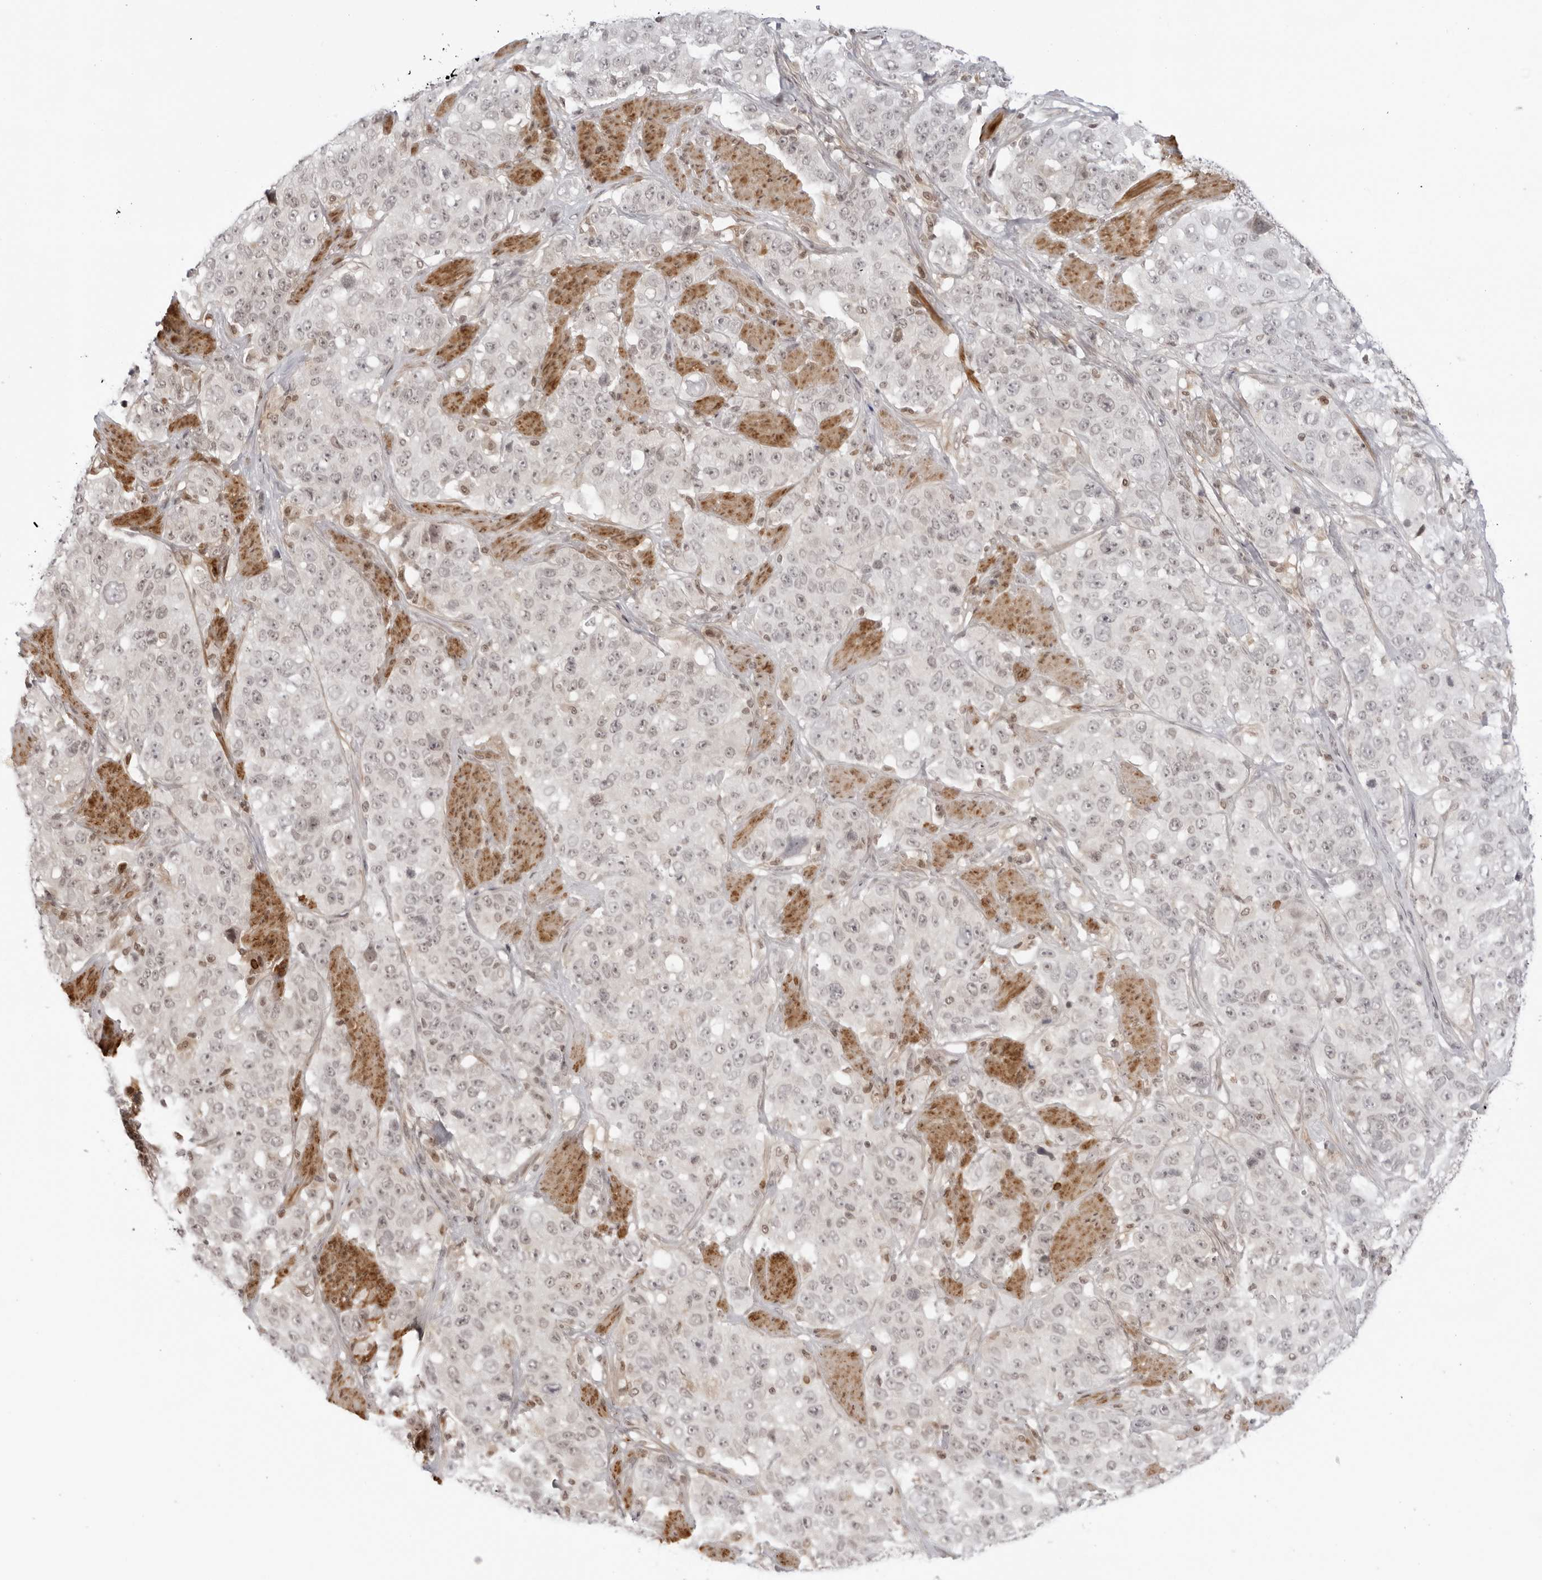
{"staining": {"intensity": "weak", "quantity": "<25%", "location": "nuclear"}, "tissue": "stomach cancer", "cell_type": "Tumor cells", "image_type": "cancer", "snomed": [{"axis": "morphology", "description": "Adenocarcinoma, NOS"}, {"axis": "topography", "description": "Stomach"}], "caption": "Stomach cancer stained for a protein using immunohistochemistry shows no staining tumor cells.", "gene": "RNF146", "patient": {"sex": "male", "age": 48}}